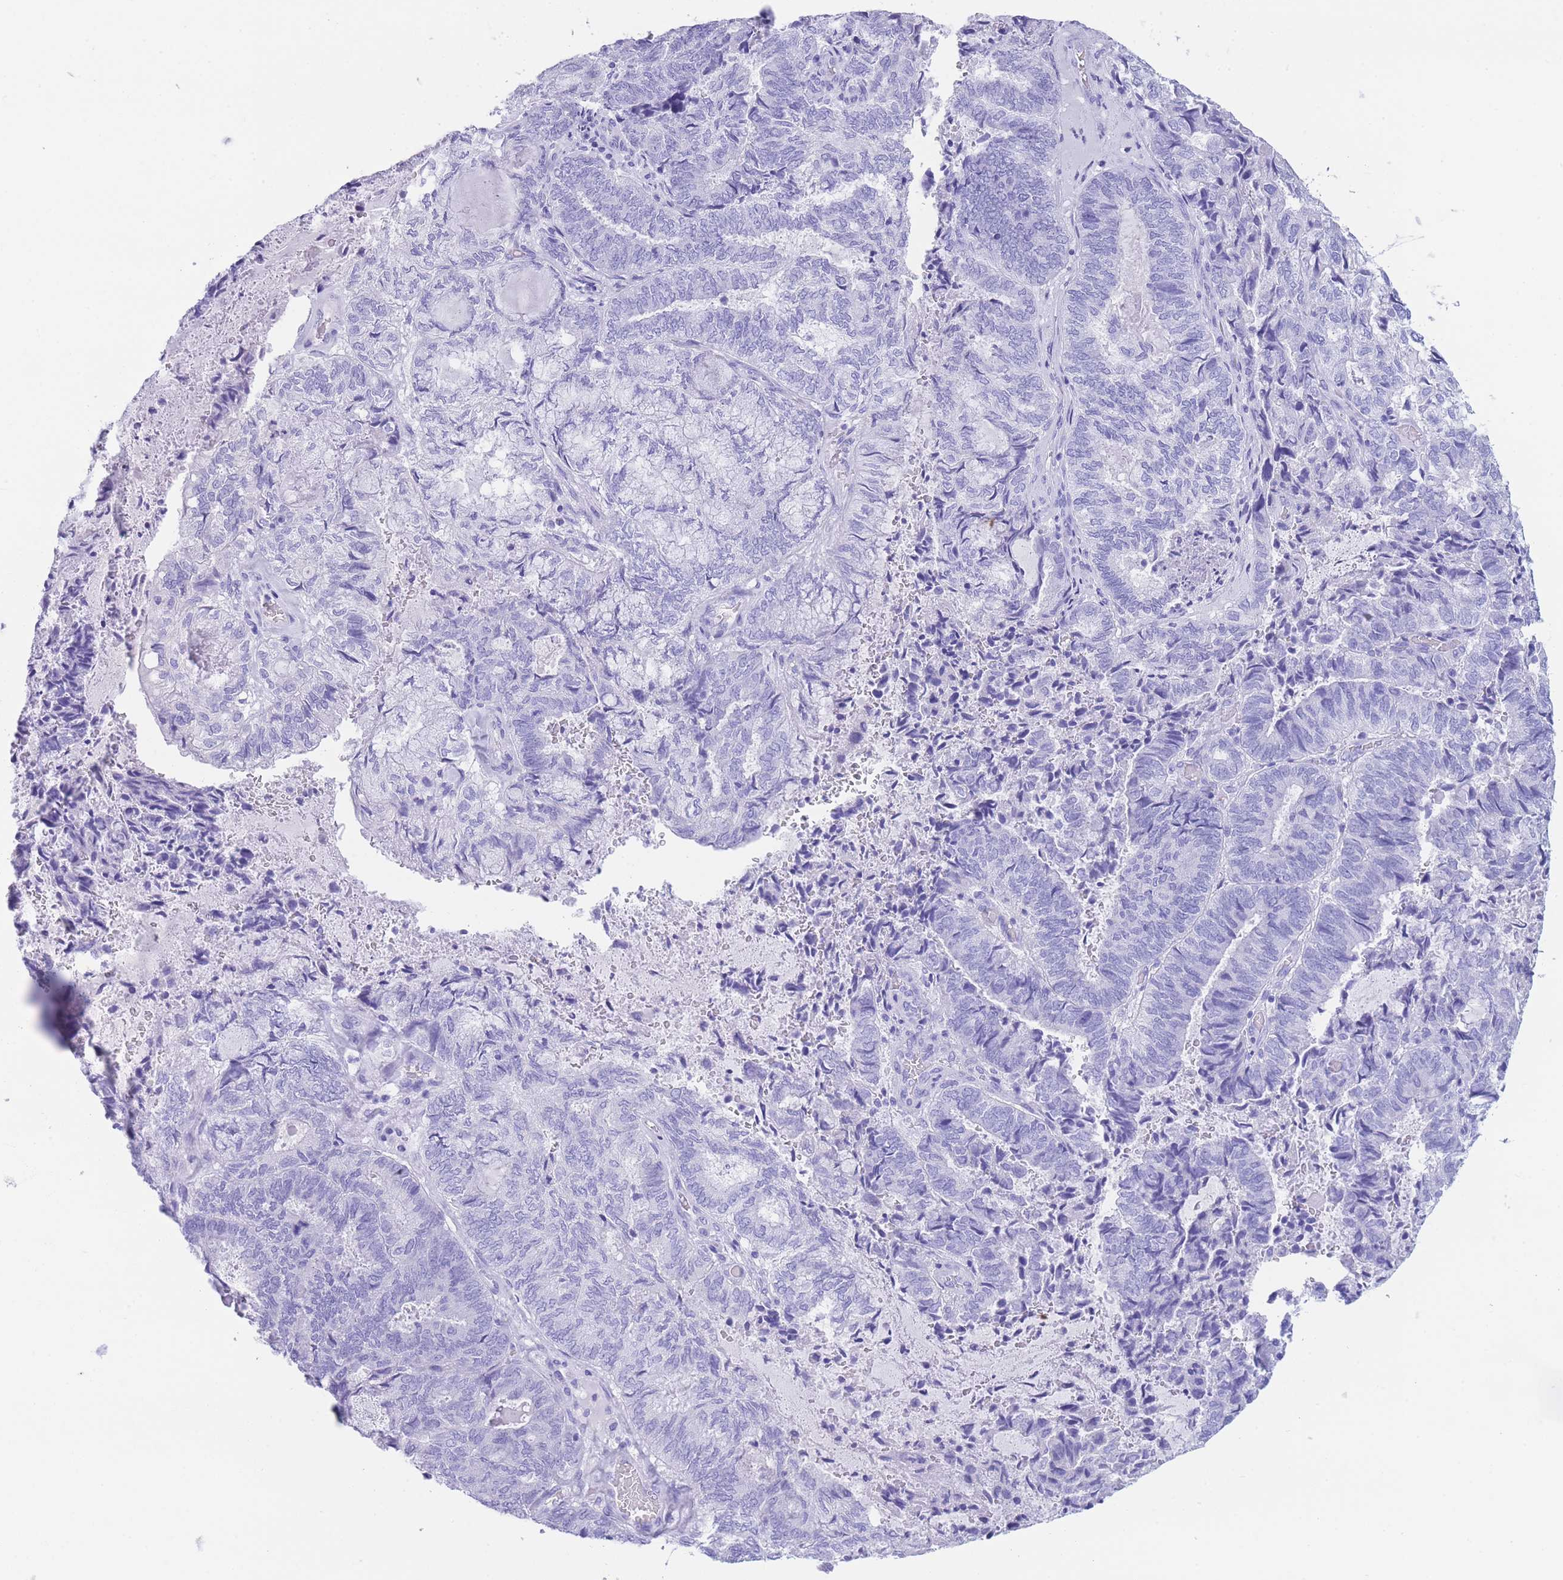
{"staining": {"intensity": "negative", "quantity": "none", "location": "none"}, "tissue": "endometrial cancer", "cell_type": "Tumor cells", "image_type": "cancer", "snomed": [{"axis": "morphology", "description": "Adenocarcinoma, NOS"}, {"axis": "topography", "description": "Endometrium"}], "caption": "Image shows no protein positivity in tumor cells of endometrial cancer (adenocarcinoma) tissue.", "gene": "SLCO1B3", "patient": {"sex": "female", "age": 80}}